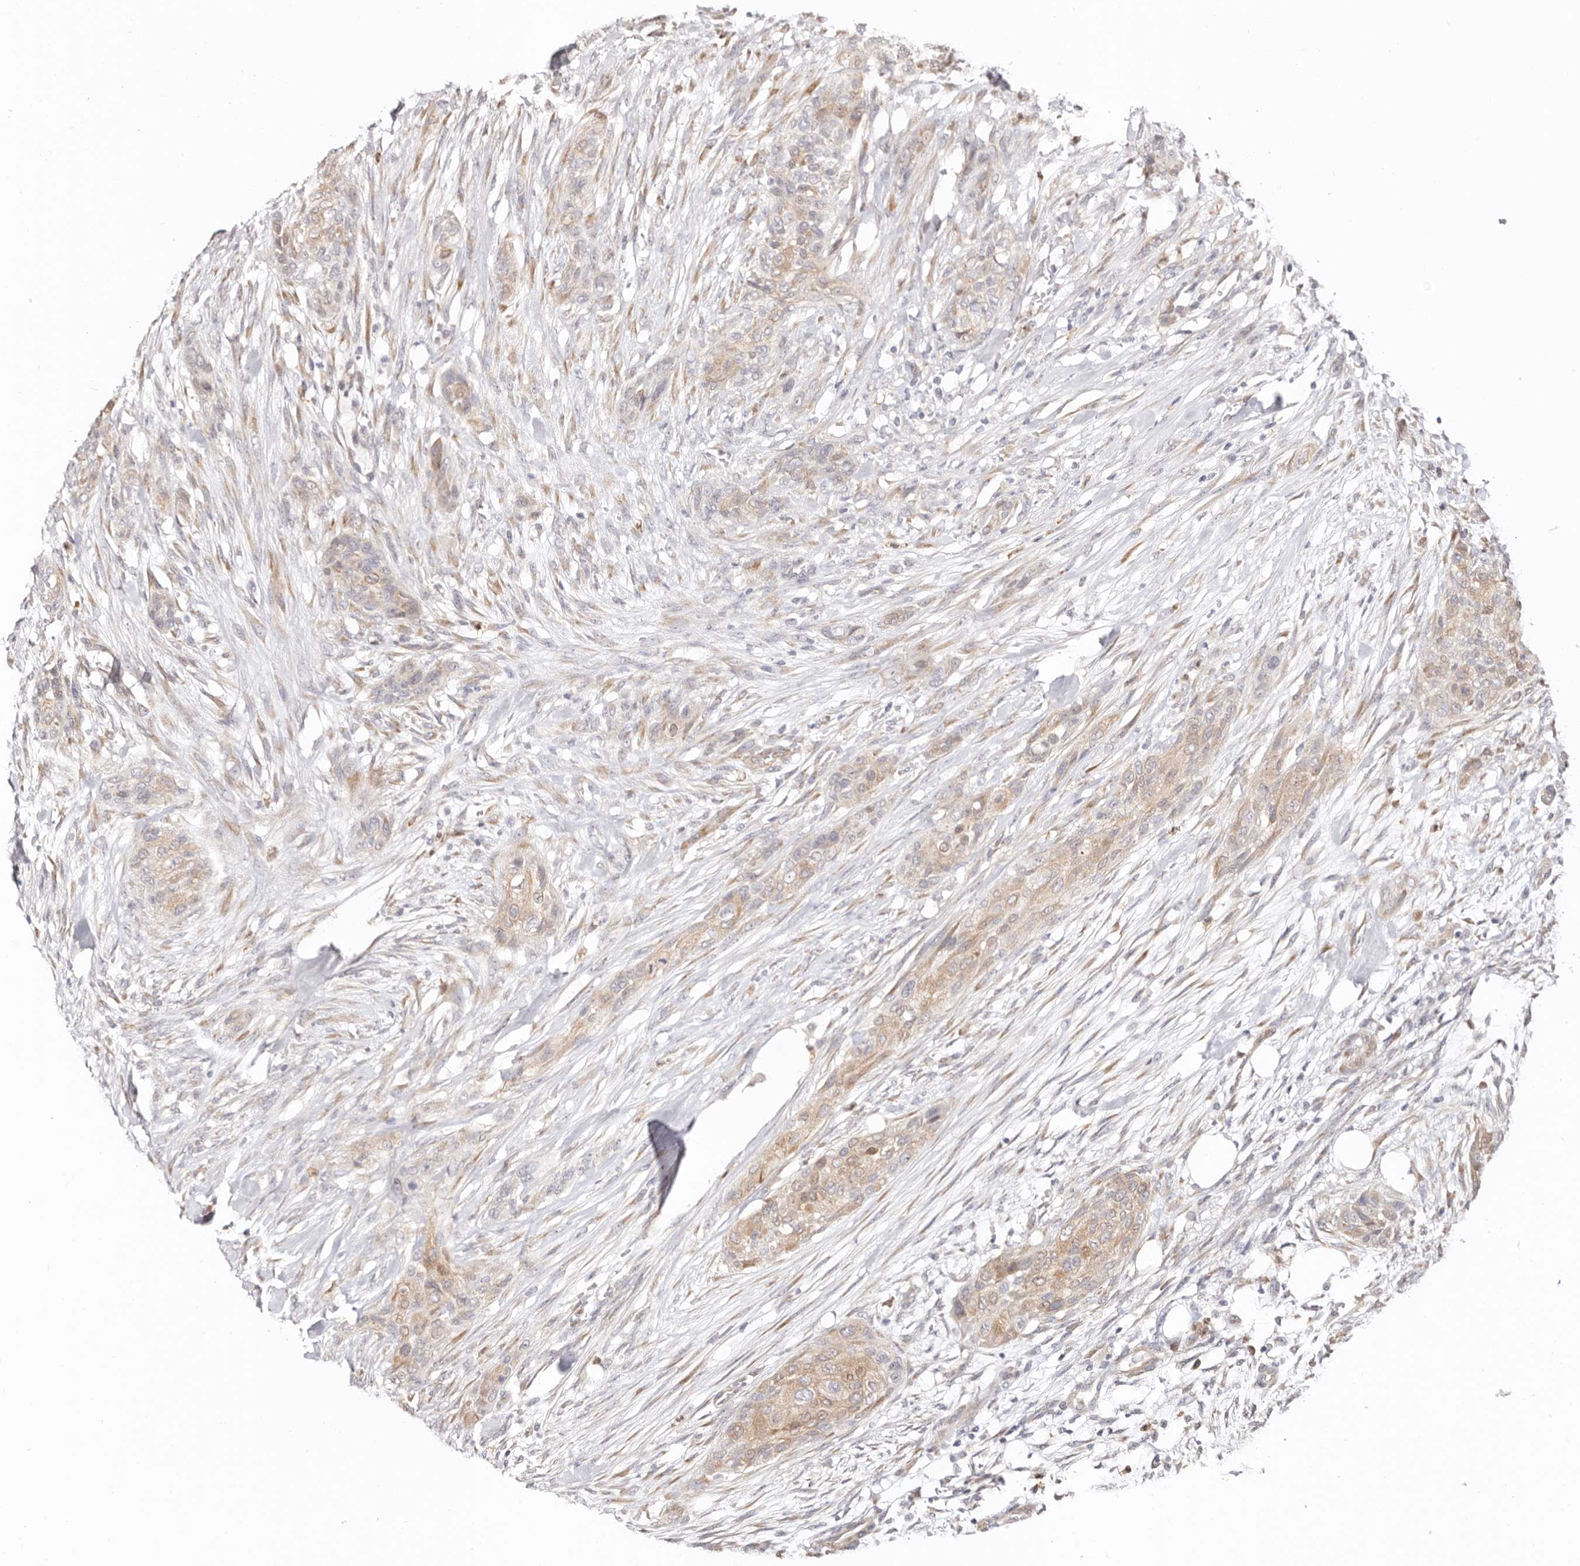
{"staining": {"intensity": "weak", "quantity": "25%-75%", "location": "cytoplasmic/membranous"}, "tissue": "urothelial cancer", "cell_type": "Tumor cells", "image_type": "cancer", "snomed": [{"axis": "morphology", "description": "Urothelial carcinoma, High grade"}, {"axis": "topography", "description": "Urinary bladder"}], "caption": "Urothelial cancer stained with a protein marker displays weak staining in tumor cells.", "gene": "BCL2L15", "patient": {"sex": "male", "age": 35}}